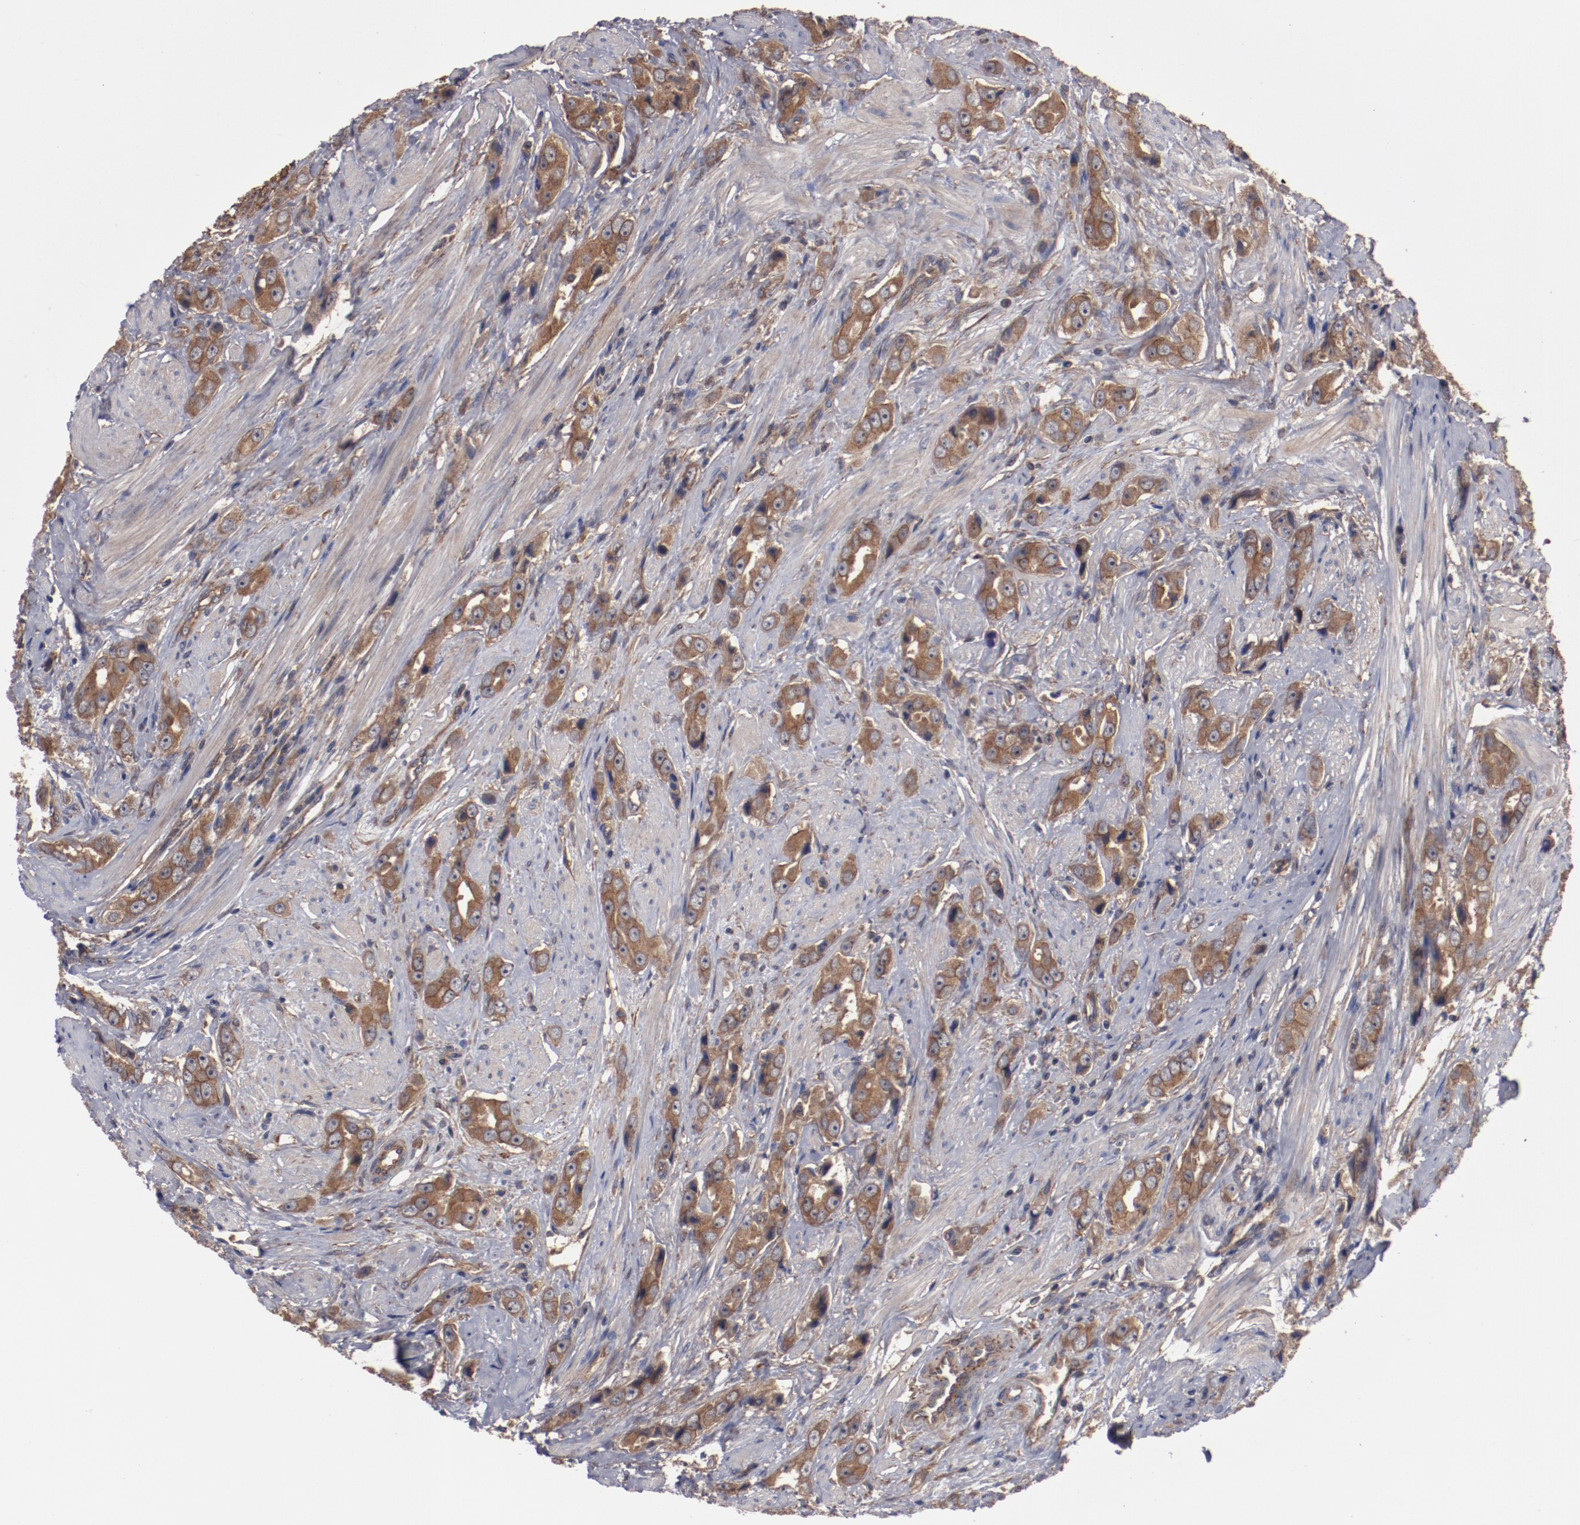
{"staining": {"intensity": "moderate", "quantity": ">75%", "location": "cytoplasmic/membranous"}, "tissue": "prostate cancer", "cell_type": "Tumor cells", "image_type": "cancer", "snomed": [{"axis": "morphology", "description": "Adenocarcinoma, Medium grade"}, {"axis": "topography", "description": "Prostate"}], "caption": "Immunohistochemical staining of human prostate cancer reveals medium levels of moderate cytoplasmic/membranous expression in about >75% of tumor cells.", "gene": "DNAAF2", "patient": {"sex": "male", "age": 53}}